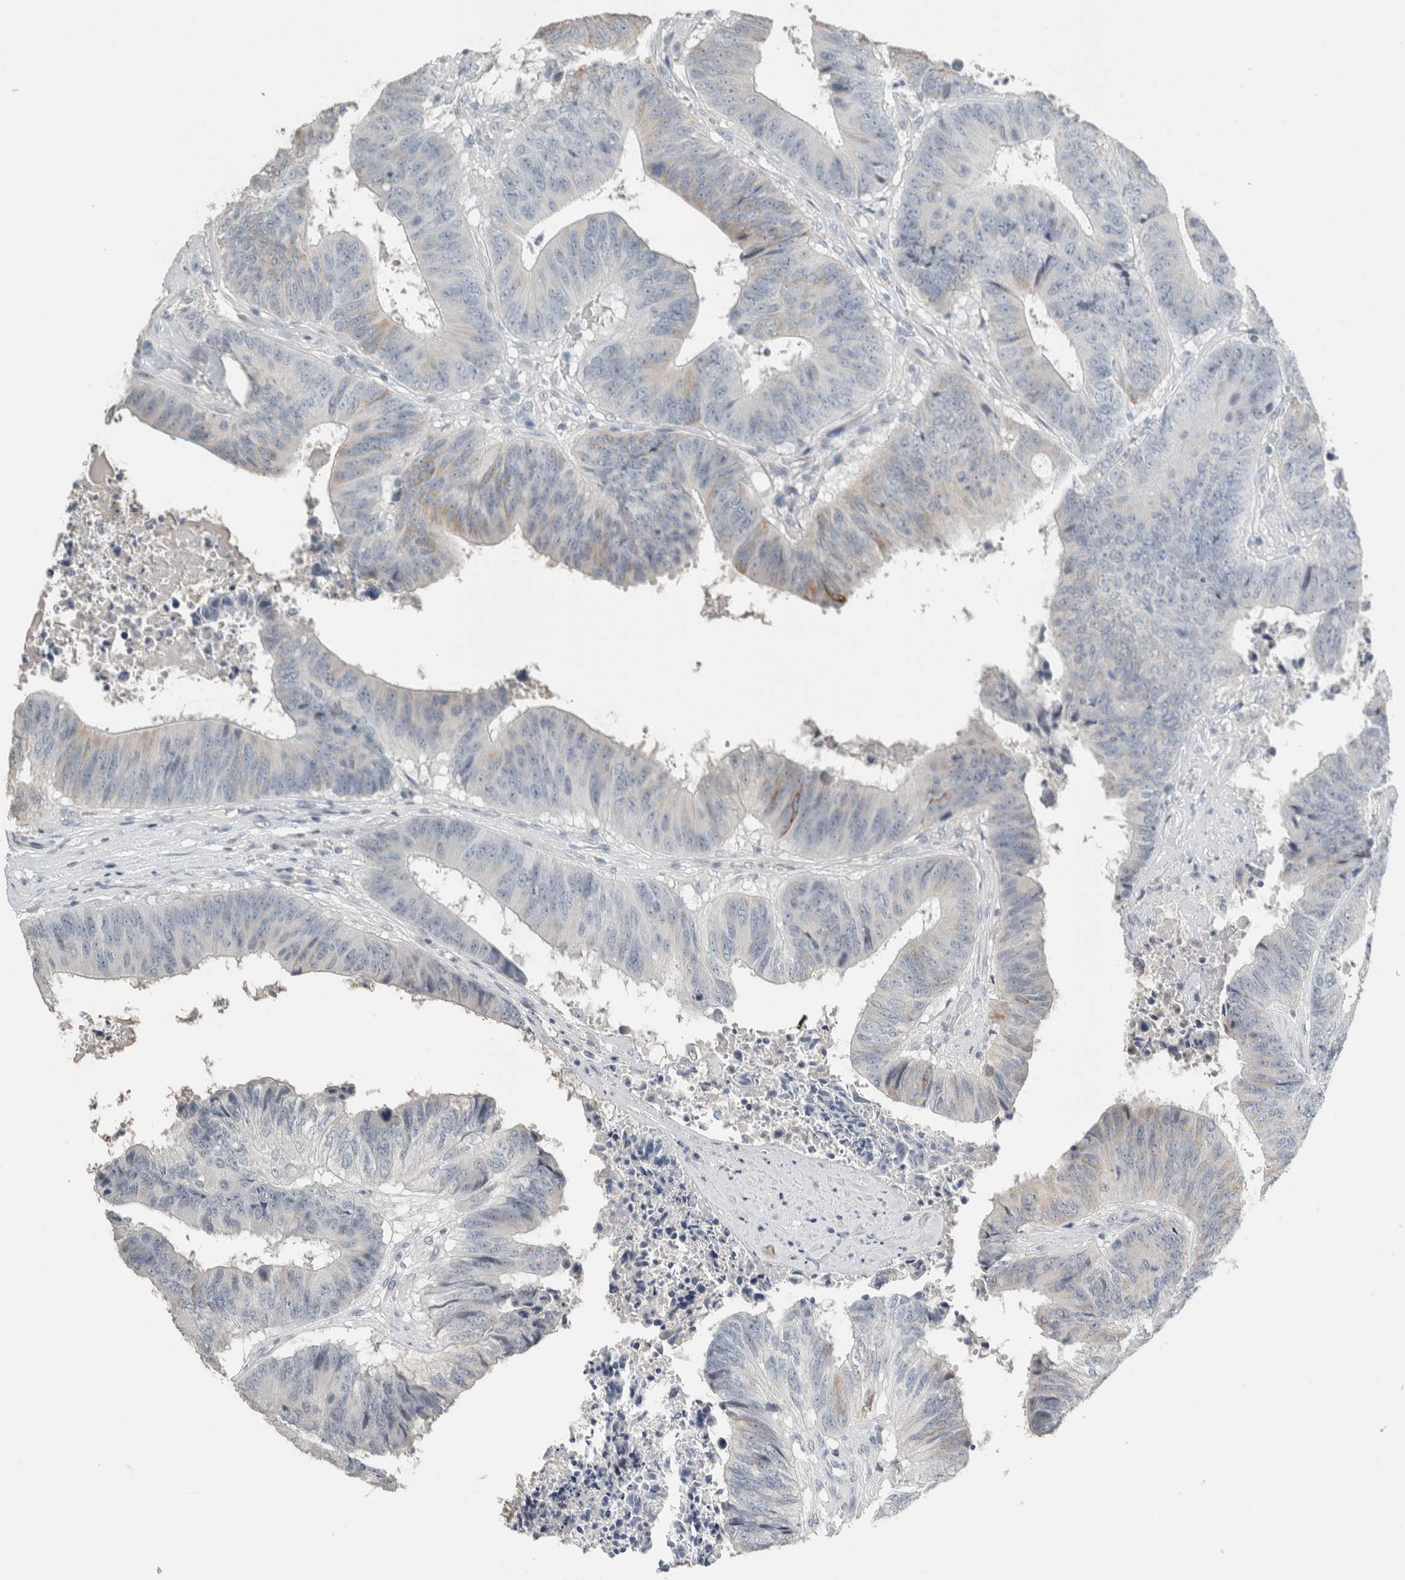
{"staining": {"intensity": "weak", "quantity": "<25%", "location": "cytoplasmic/membranous"}, "tissue": "colorectal cancer", "cell_type": "Tumor cells", "image_type": "cancer", "snomed": [{"axis": "morphology", "description": "Adenocarcinoma, NOS"}, {"axis": "topography", "description": "Rectum"}], "caption": "IHC histopathology image of neoplastic tissue: colorectal cancer stained with DAB (3,3'-diaminobenzidine) demonstrates no significant protein positivity in tumor cells.", "gene": "CRAT", "patient": {"sex": "male", "age": 72}}